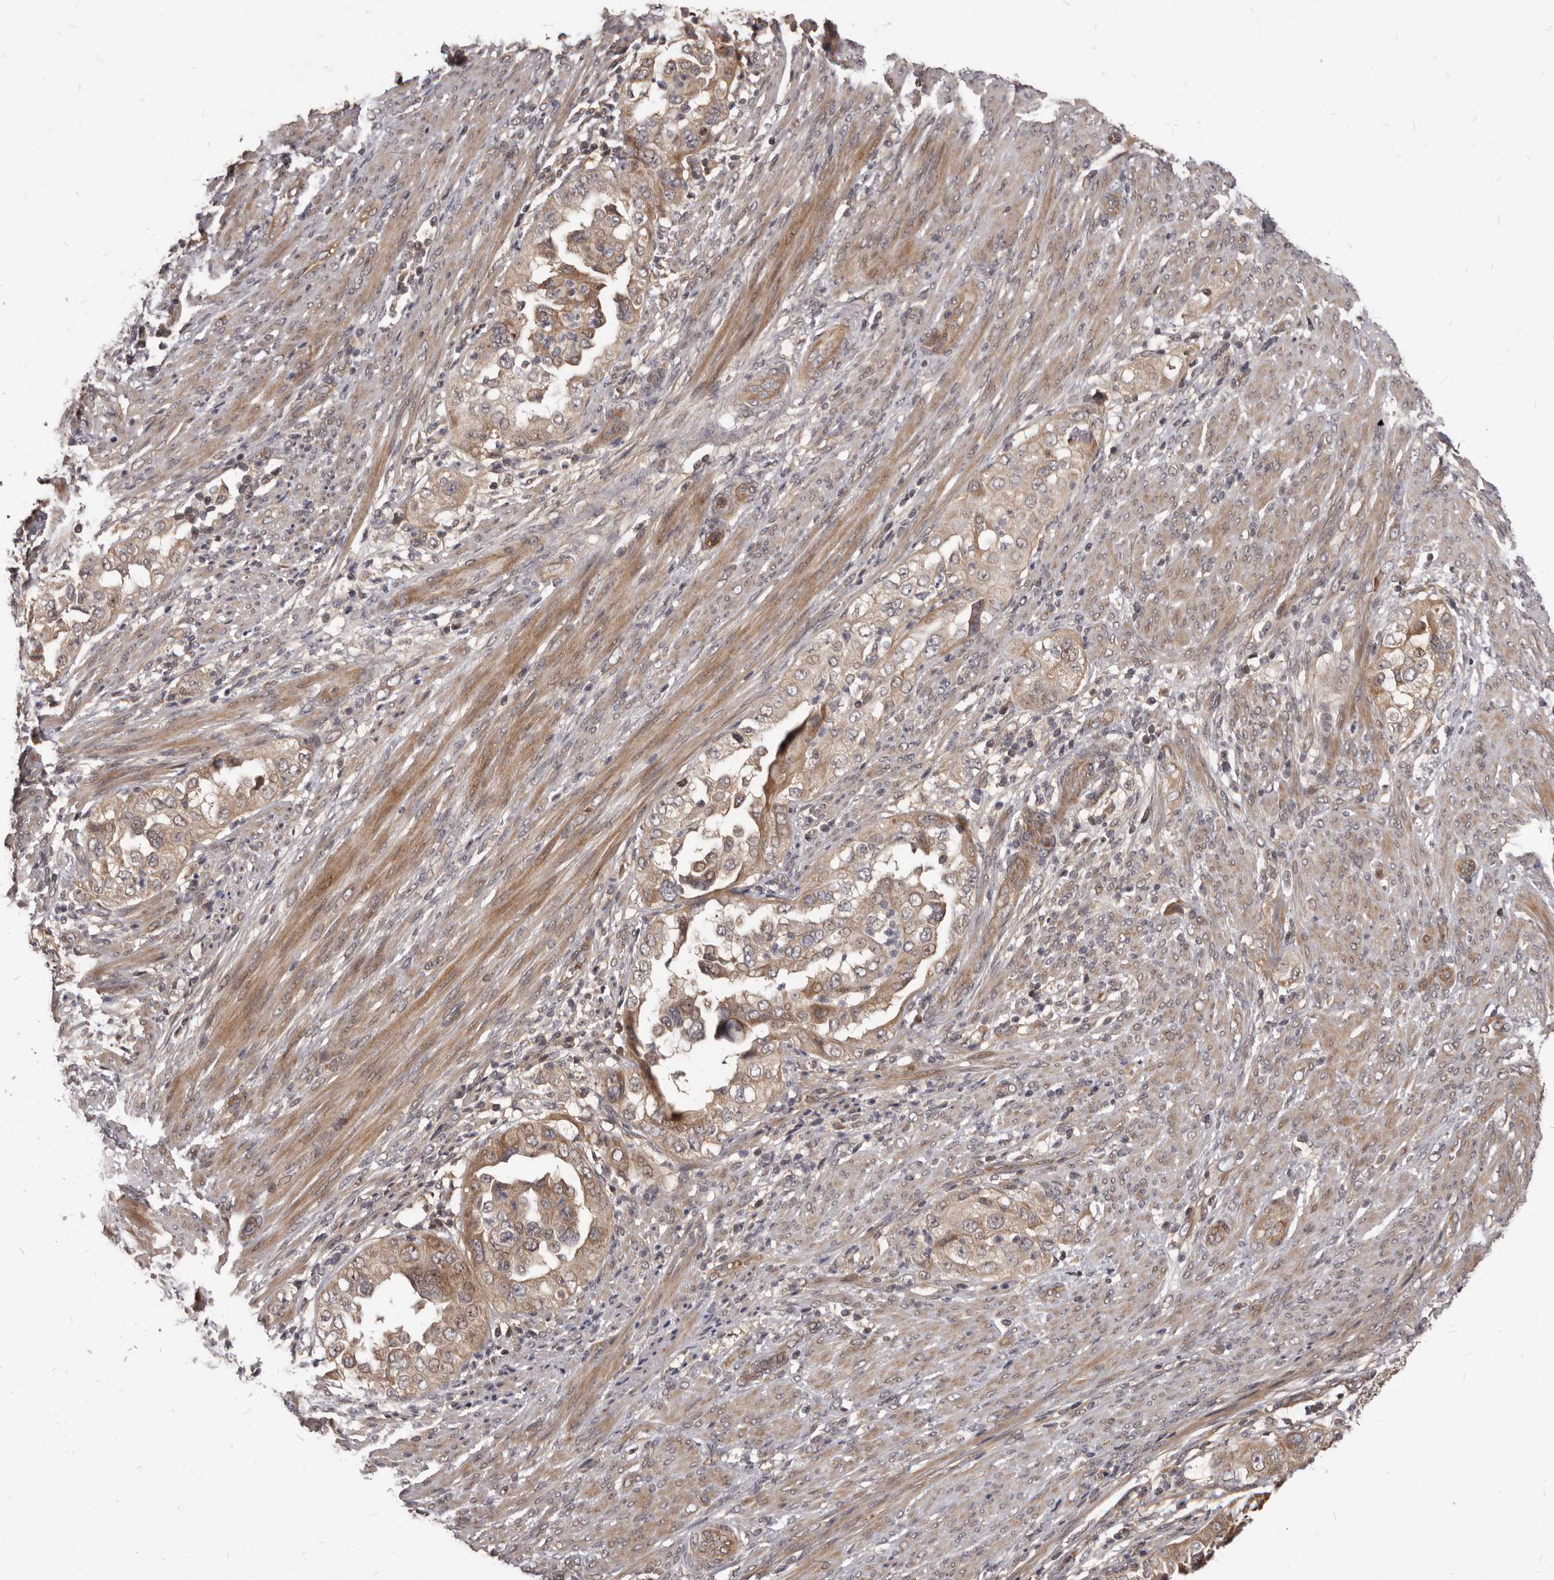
{"staining": {"intensity": "moderate", "quantity": ">75%", "location": "cytoplasmic/membranous"}, "tissue": "endometrial cancer", "cell_type": "Tumor cells", "image_type": "cancer", "snomed": [{"axis": "morphology", "description": "Adenocarcinoma, NOS"}, {"axis": "topography", "description": "Endometrium"}], "caption": "An immunohistochemistry photomicrograph of neoplastic tissue is shown. Protein staining in brown shows moderate cytoplasmic/membranous positivity in endometrial adenocarcinoma within tumor cells. (DAB = brown stain, brightfield microscopy at high magnification).", "gene": "GABPB2", "patient": {"sex": "female", "age": 85}}